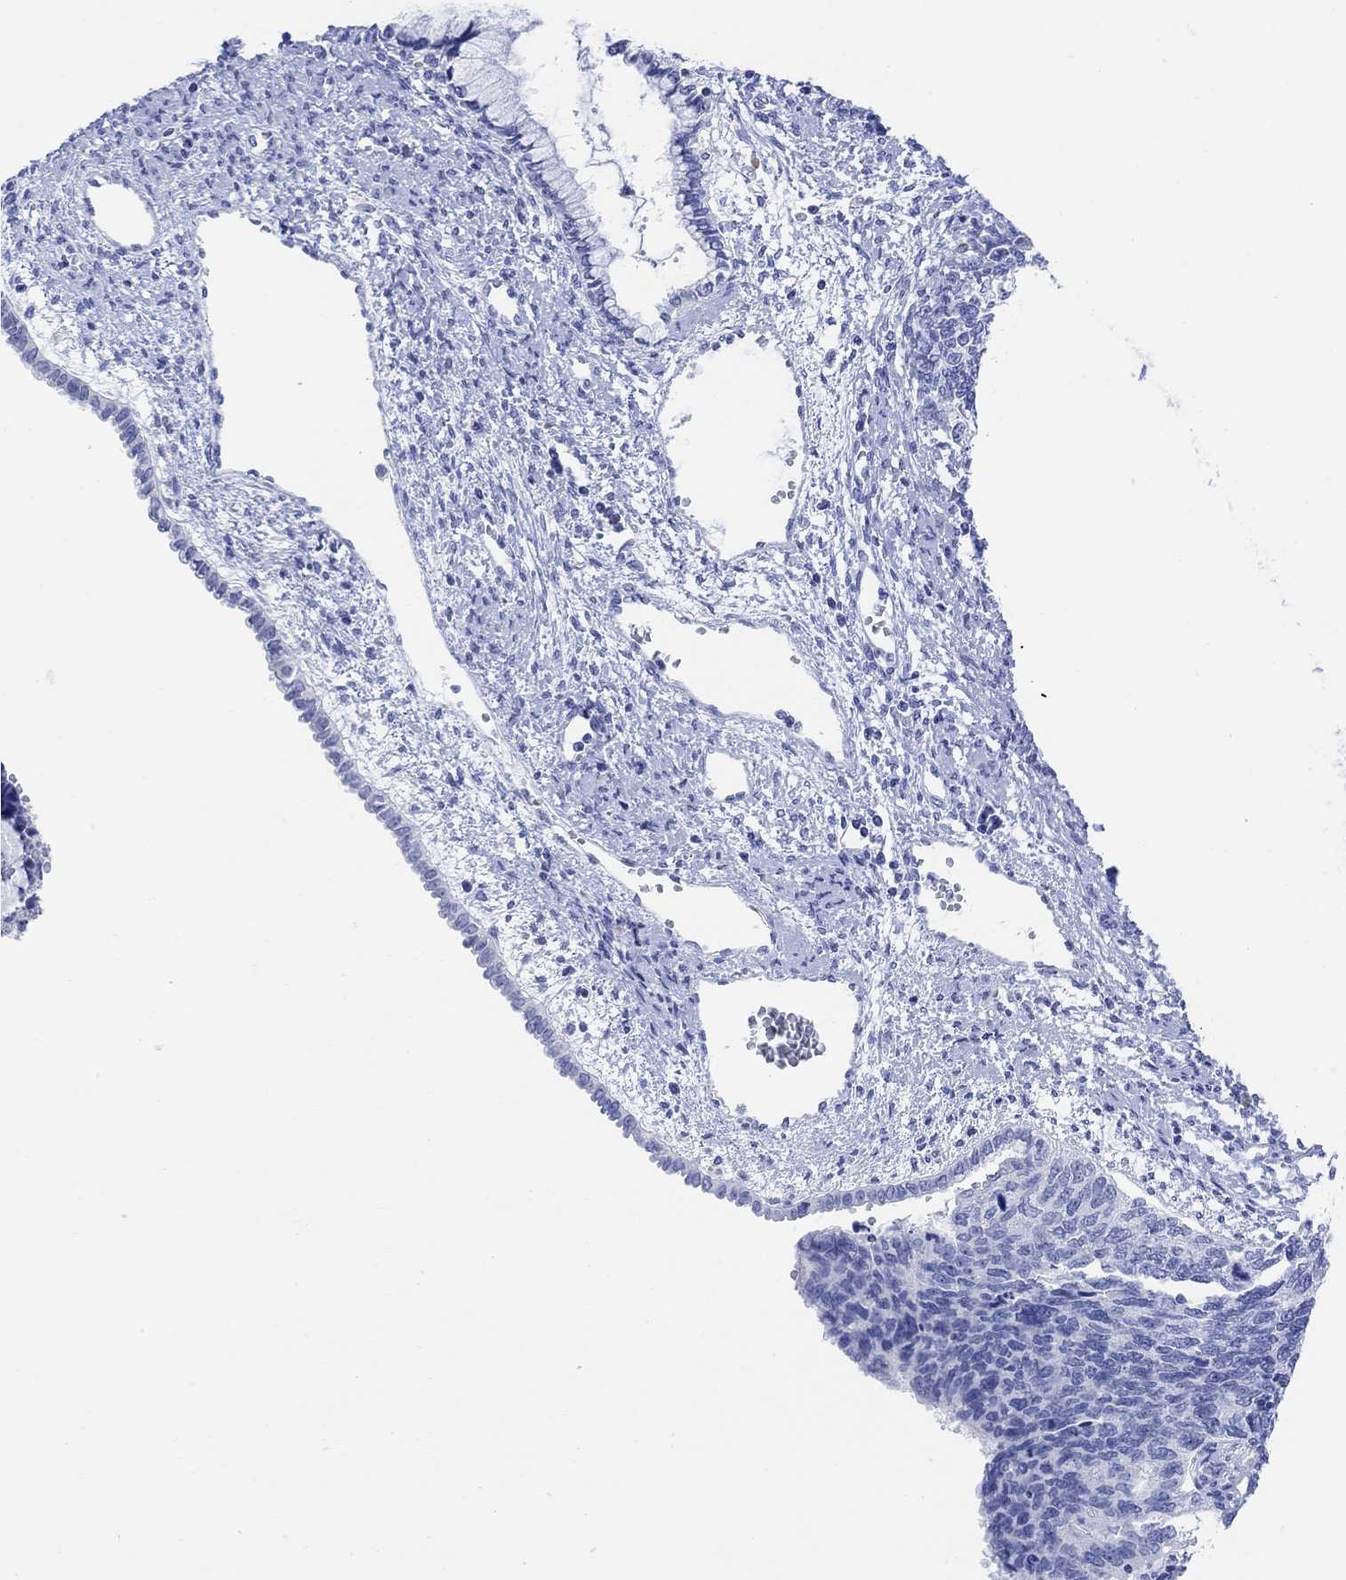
{"staining": {"intensity": "negative", "quantity": "none", "location": "none"}, "tissue": "cervical cancer", "cell_type": "Tumor cells", "image_type": "cancer", "snomed": [{"axis": "morphology", "description": "Squamous cell carcinoma, NOS"}, {"axis": "topography", "description": "Cervix"}], "caption": "Tumor cells show no significant protein positivity in cervical cancer (squamous cell carcinoma).", "gene": "GNG13", "patient": {"sex": "female", "age": 63}}